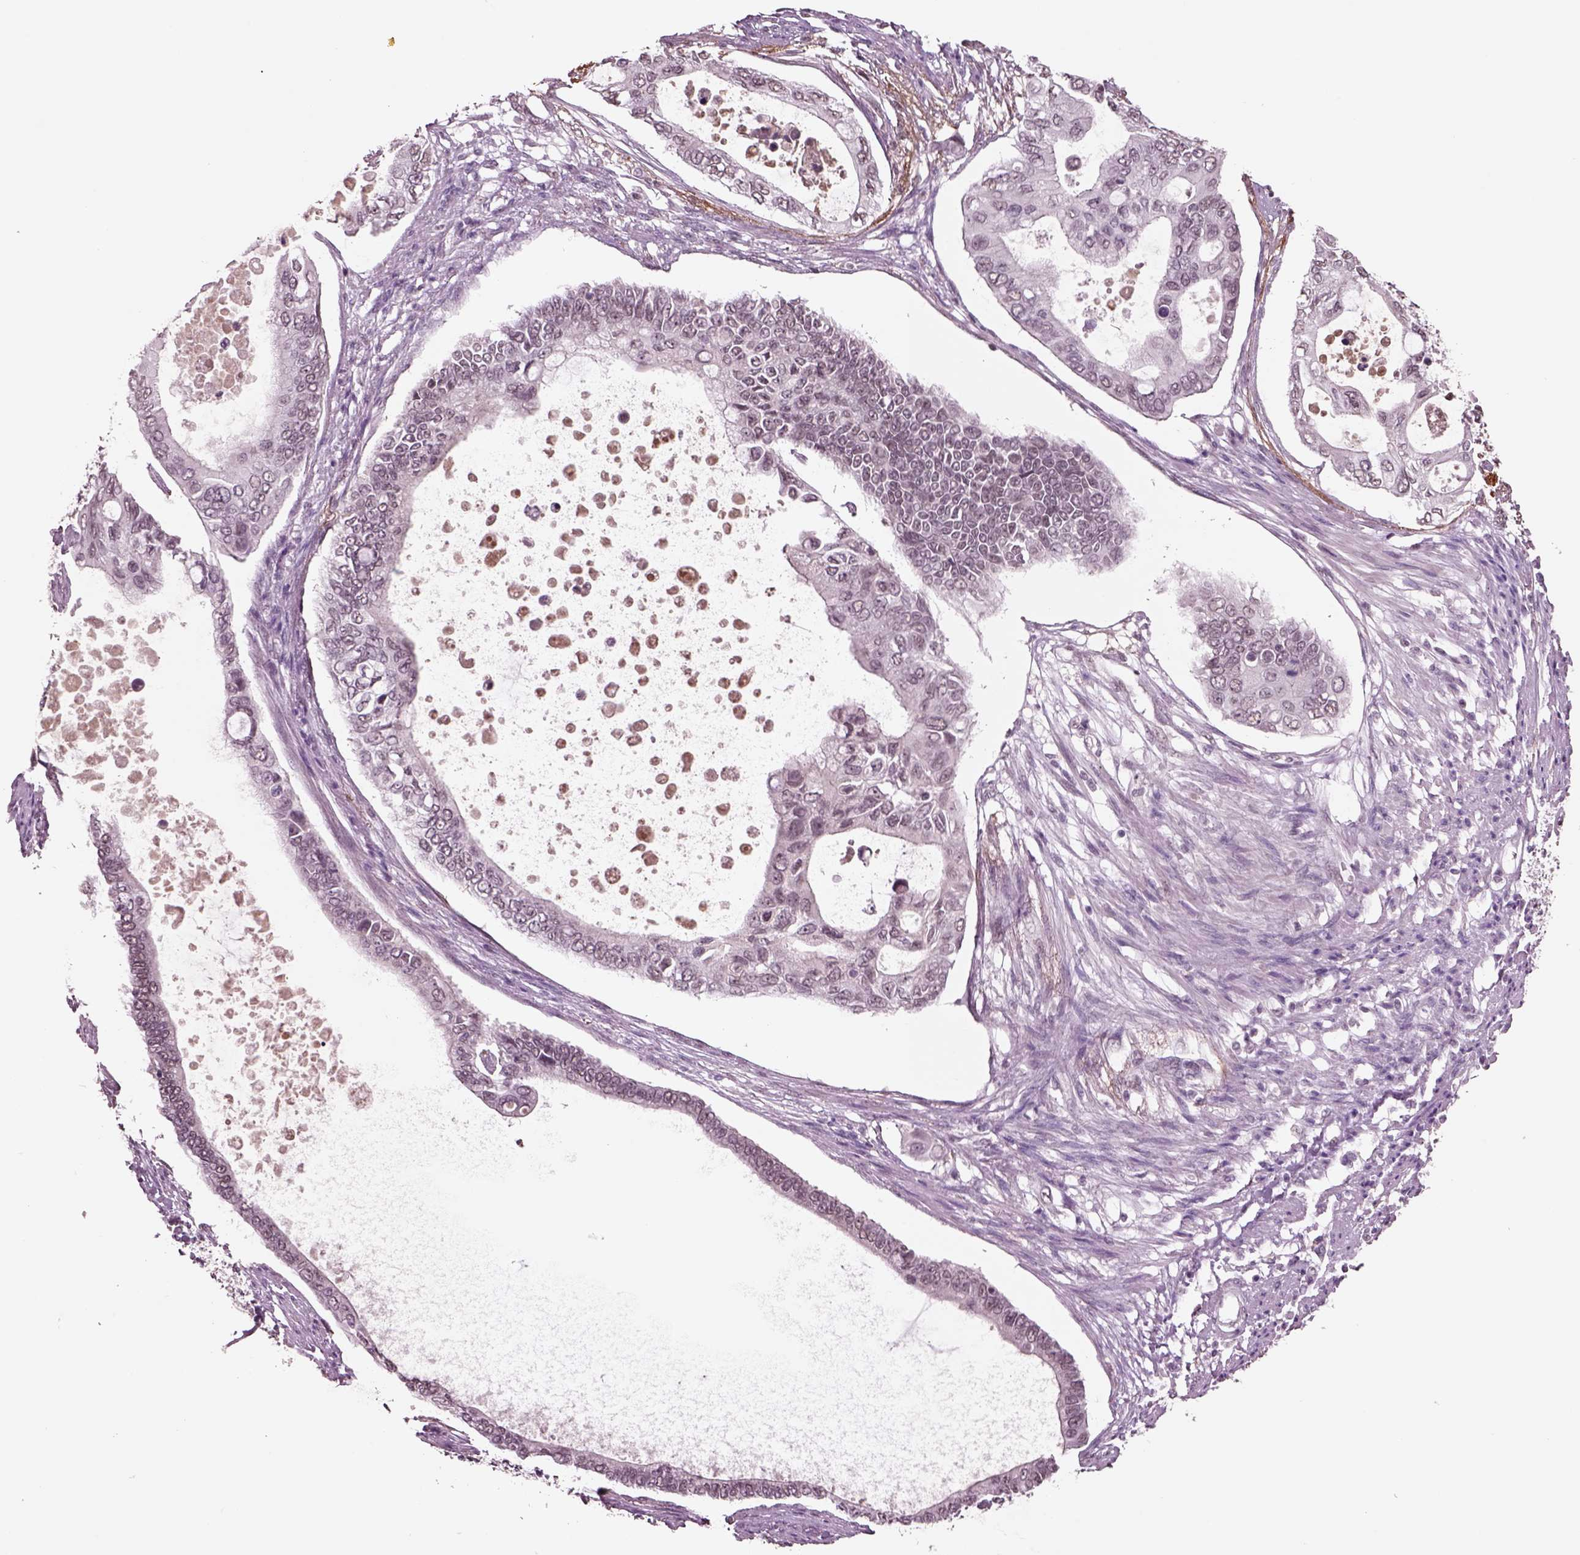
{"staining": {"intensity": "negative", "quantity": "none", "location": "none"}, "tissue": "pancreatic cancer", "cell_type": "Tumor cells", "image_type": "cancer", "snomed": [{"axis": "morphology", "description": "Adenocarcinoma, NOS"}, {"axis": "topography", "description": "Pancreas"}], "caption": "Tumor cells show no significant protein positivity in pancreatic cancer.", "gene": "SEPHS1", "patient": {"sex": "female", "age": 63}}